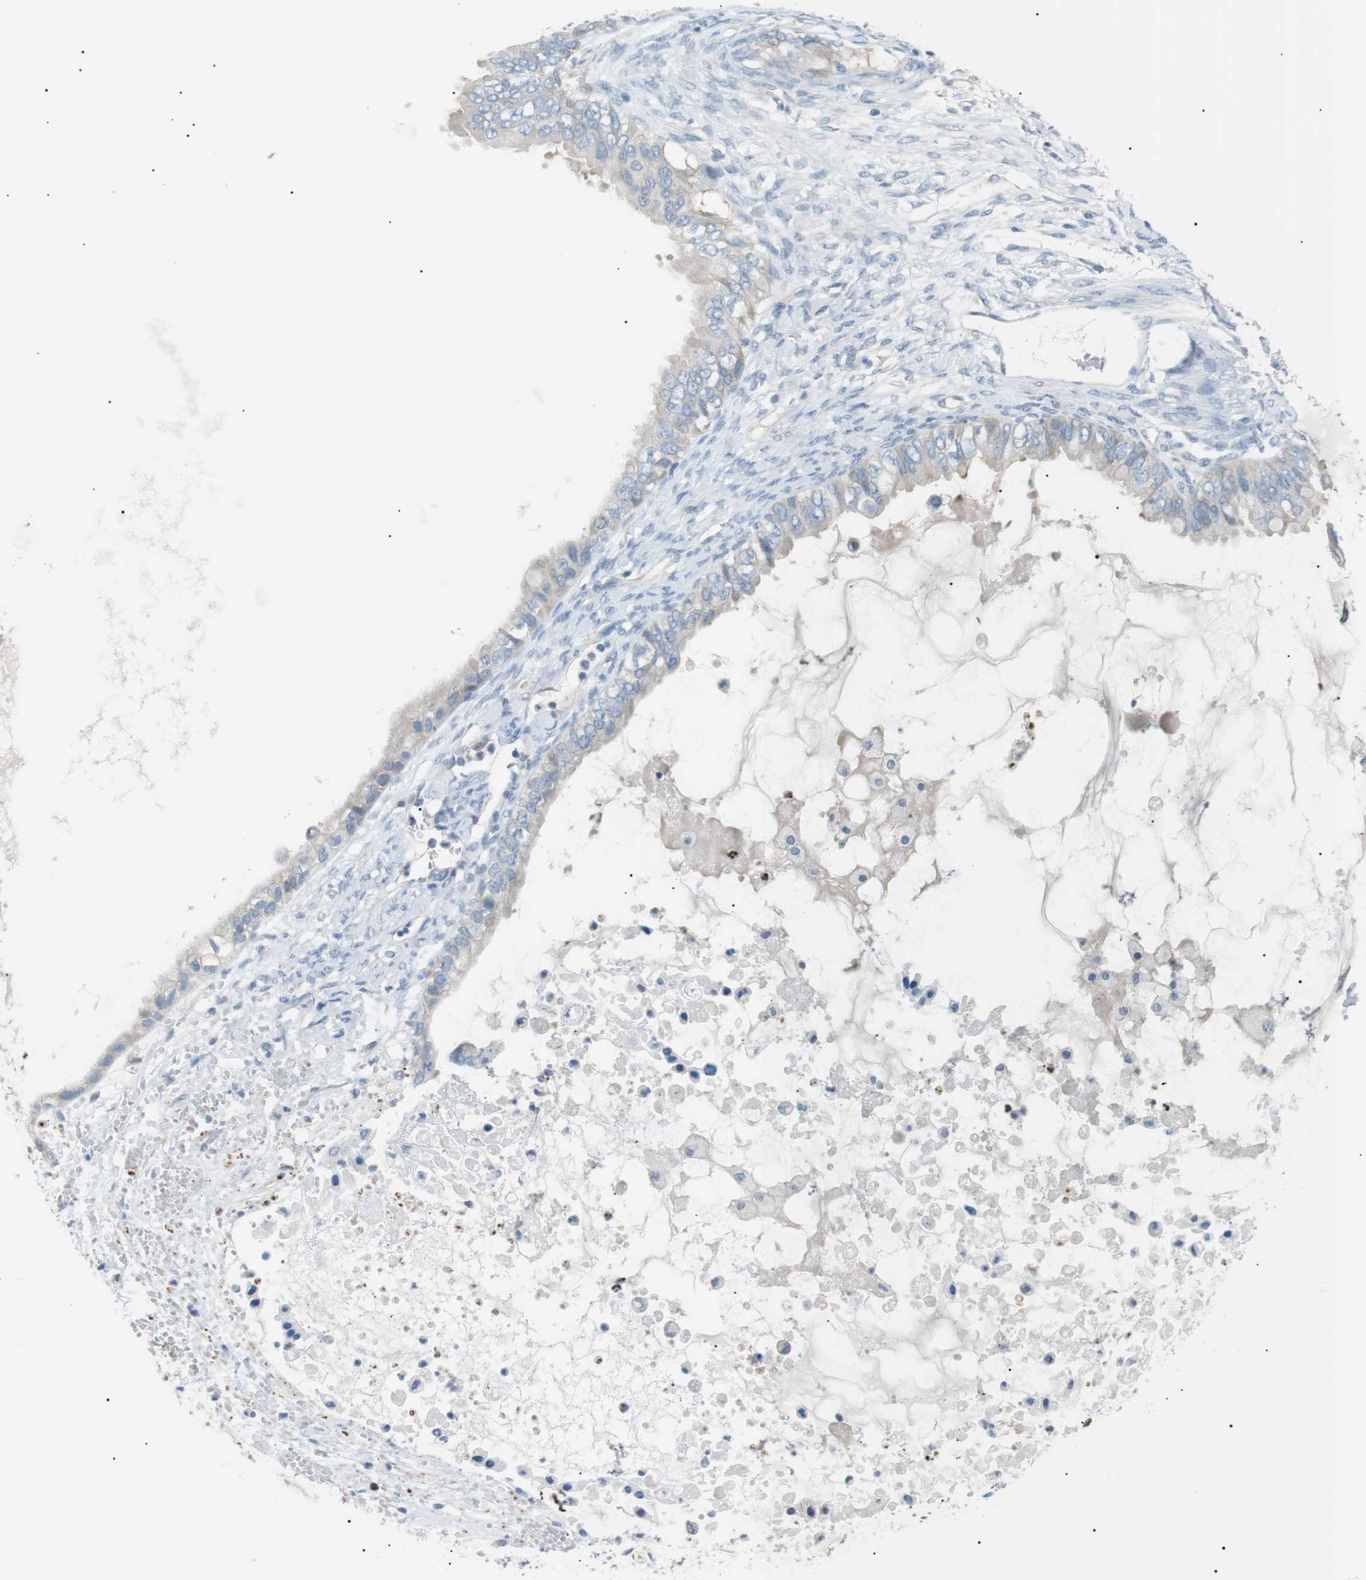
{"staining": {"intensity": "negative", "quantity": "none", "location": "none"}, "tissue": "ovarian cancer", "cell_type": "Tumor cells", "image_type": "cancer", "snomed": [{"axis": "morphology", "description": "Cystadenocarcinoma, mucinous, NOS"}, {"axis": "topography", "description": "Ovary"}], "caption": "Ovarian mucinous cystadenocarcinoma was stained to show a protein in brown. There is no significant positivity in tumor cells.", "gene": "CDH26", "patient": {"sex": "female", "age": 80}}